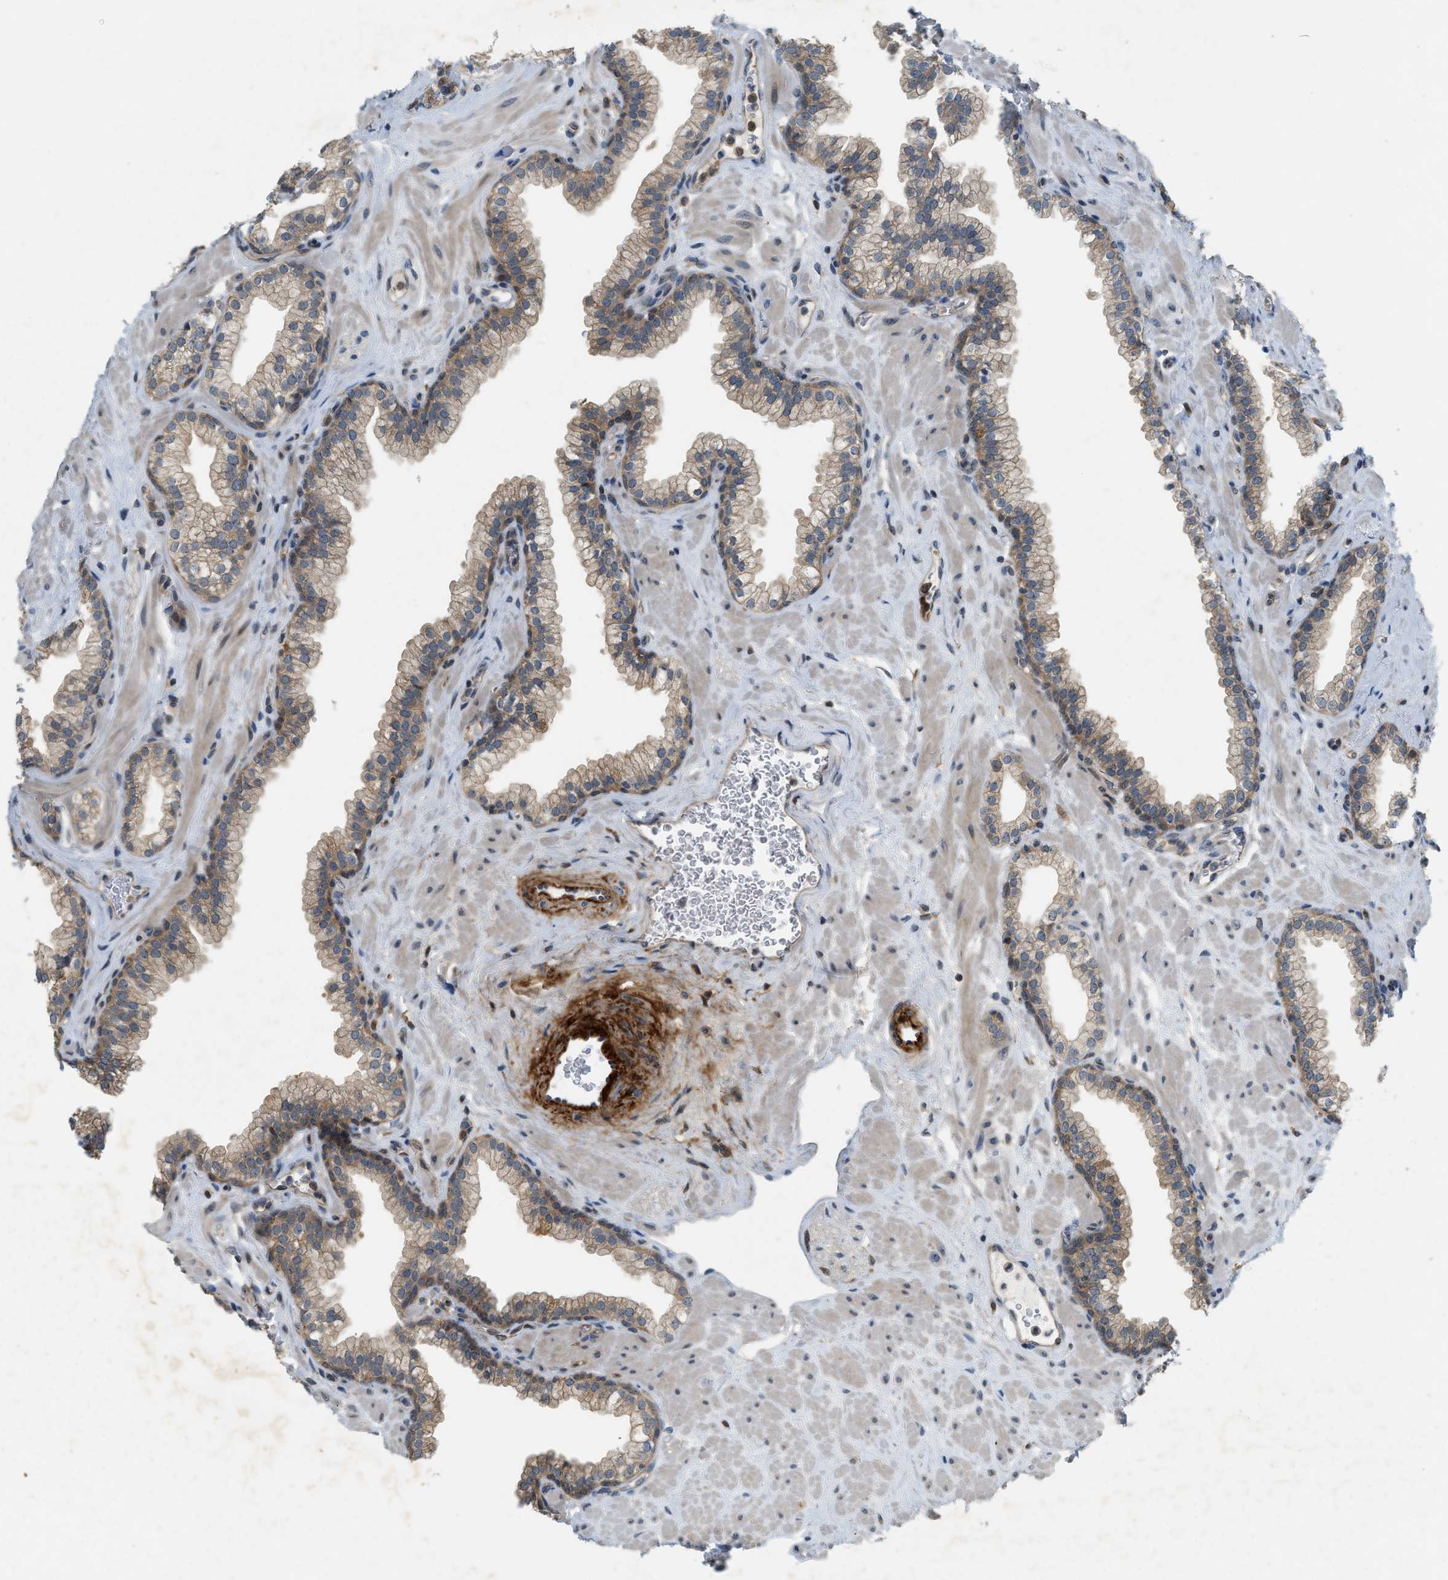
{"staining": {"intensity": "moderate", "quantity": ">75%", "location": "cytoplasmic/membranous"}, "tissue": "prostate", "cell_type": "Glandular cells", "image_type": "normal", "snomed": [{"axis": "morphology", "description": "Normal tissue, NOS"}, {"axis": "morphology", "description": "Urothelial carcinoma, Low grade"}, {"axis": "topography", "description": "Urinary bladder"}, {"axis": "topography", "description": "Prostate"}], "caption": "An IHC histopathology image of unremarkable tissue is shown. Protein staining in brown shows moderate cytoplasmic/membranous positivity in prostate within glandular cells. (brown staining indicates protein expression, while blue staining denotes nuclei).", "gene": "PDCL3", "patient": {"sex": "male", "age": 60}}